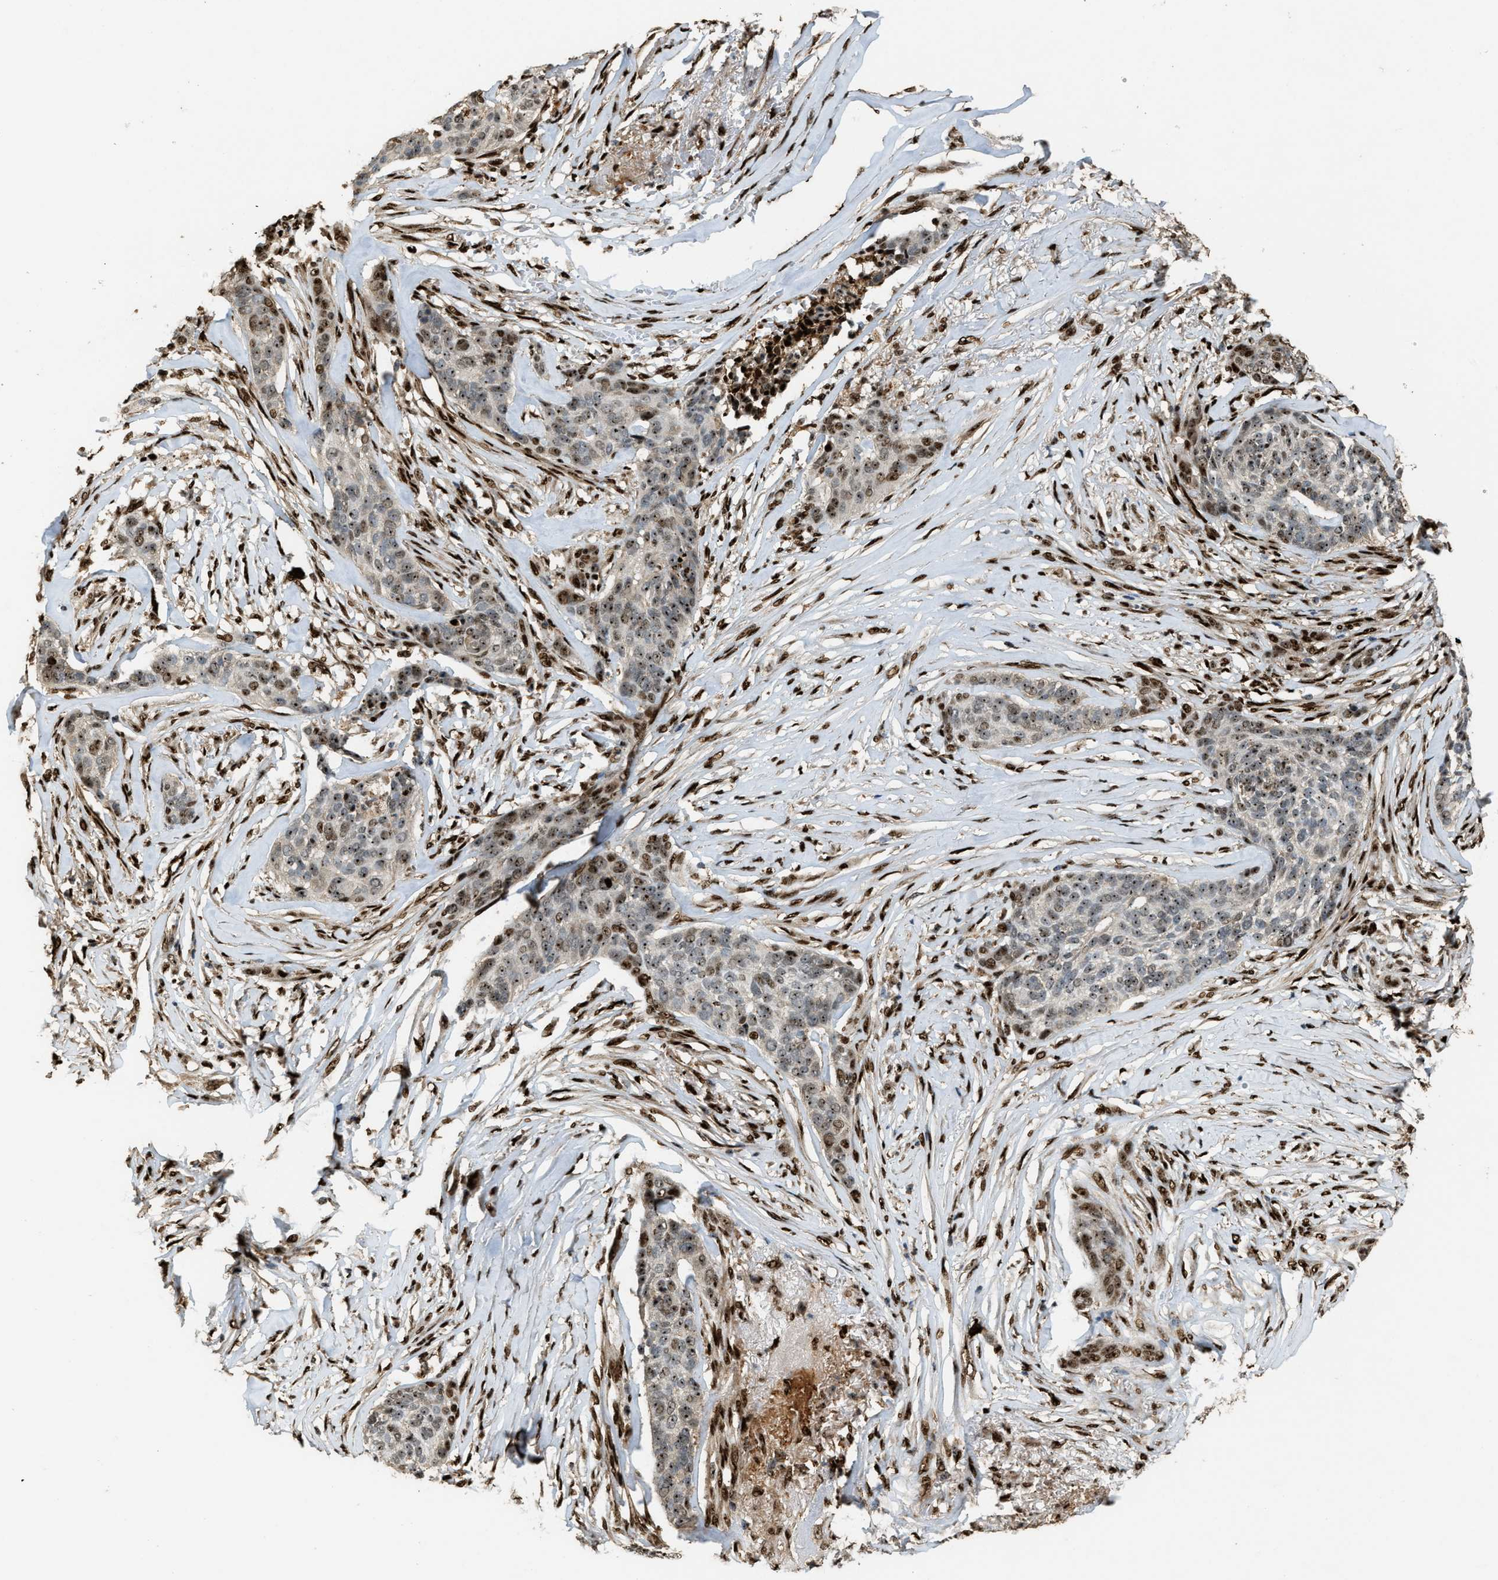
{"staining": {"intensity": "moderate", "quantity": ">75%", "location": "nuclear"}, "tissue": "skin cancer", "cell_type": "Tumor cells", "image_type": "cancer", "snomed": [{"axis": "morphology", "description": "Basal cell carcinoma"}, {"axis": "topography", "description": "Skin"}], "caption": "This histopathology image displays immunohistochemistry (IHC) staining of human skin cancer (basal cell carcinoma), with medium moderate nuclear positivity in about >75% of tumor cells.", "gene": "ZNF687", "patient": {"sex": "male", "age": 85}}